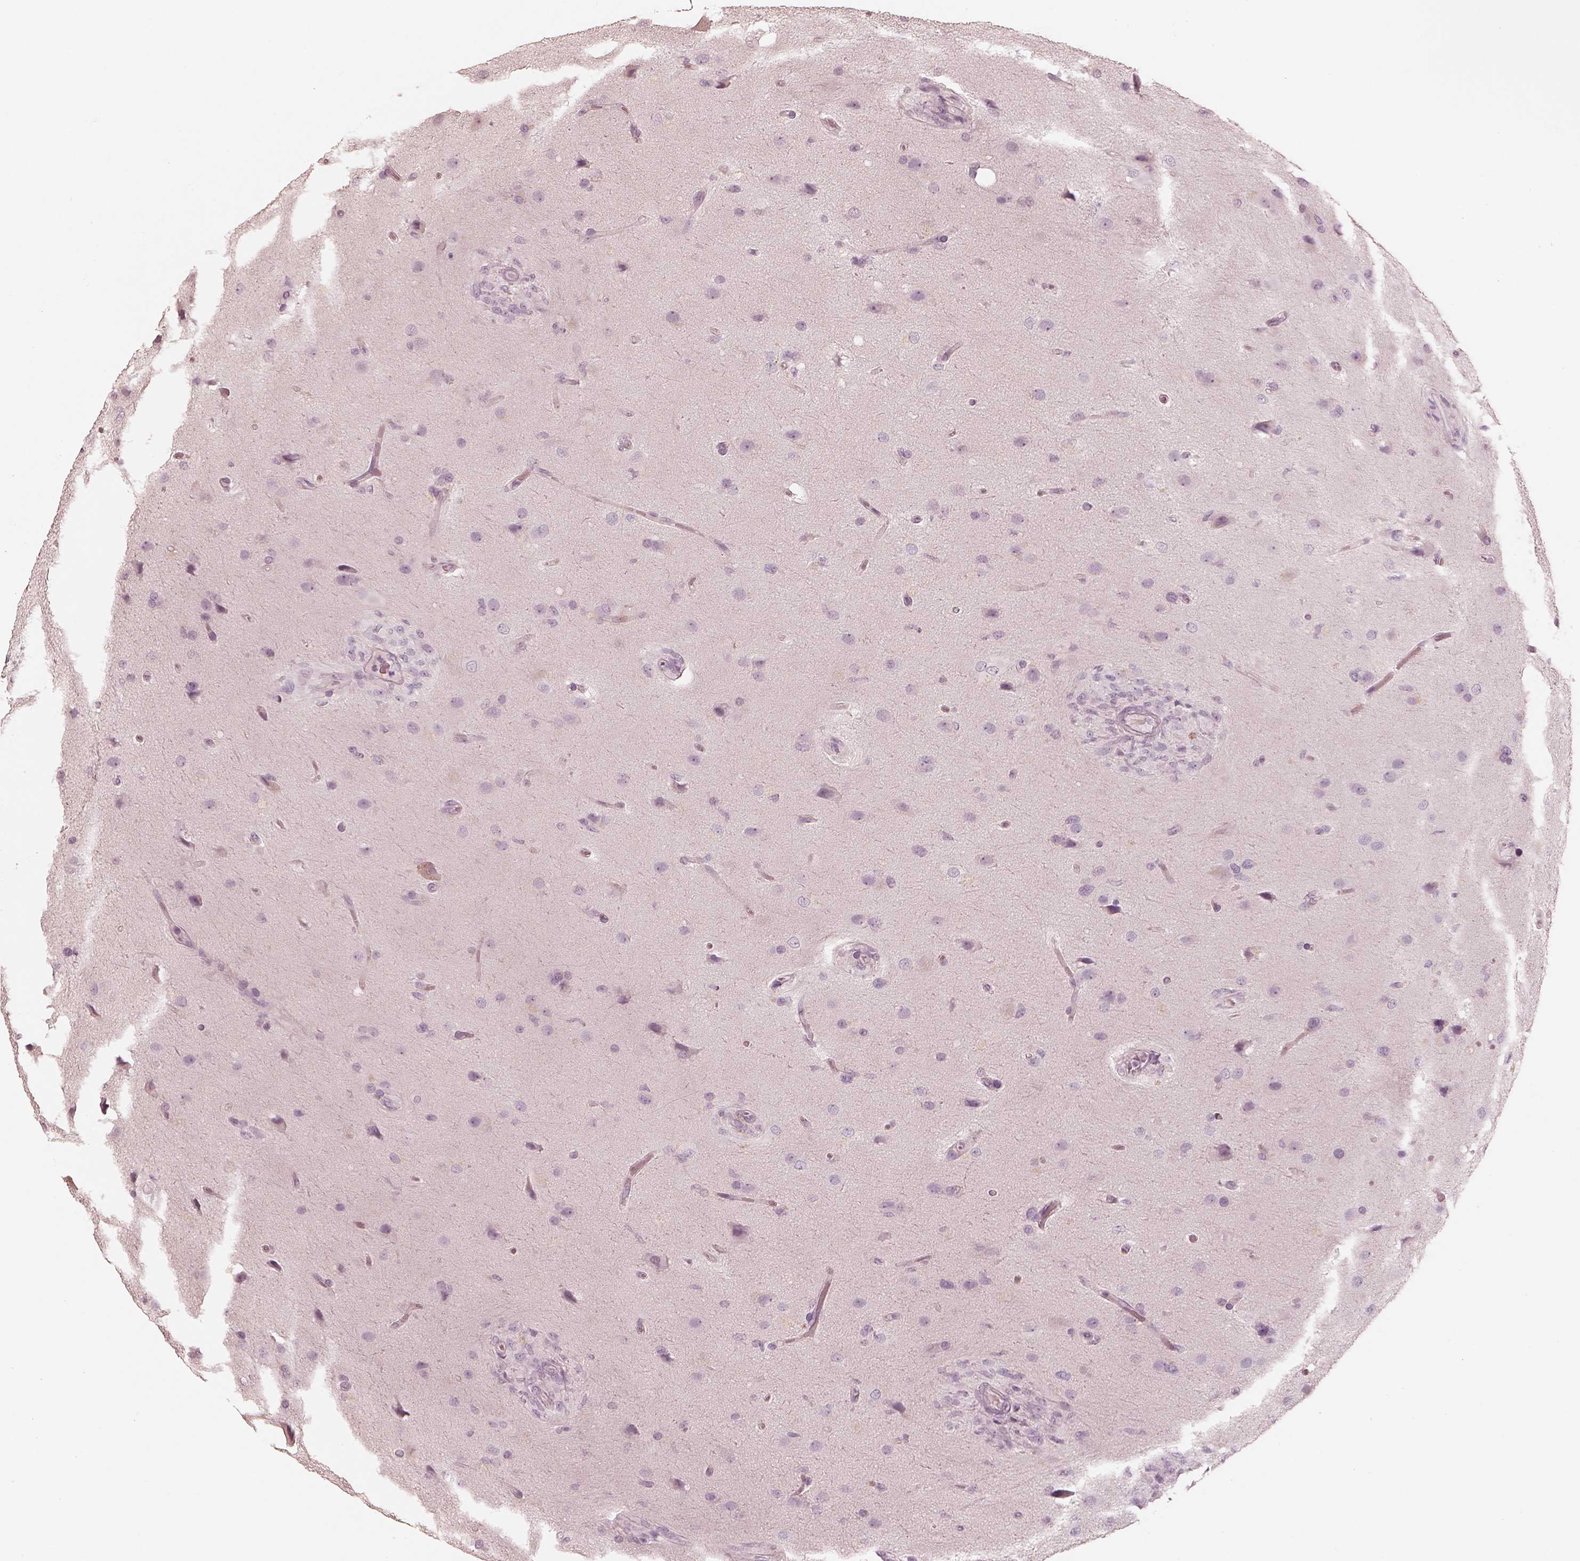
{"staining": {"intensity": "negative", "quantity": "none", "location": "none"}, "tissue": "glioma", "cell_type": "Tumor cells", "image_type": "cancer", "snomed": [{"axis": "morphology", "description": "Glioma, malignant, High grade"}, {"axis": "topography", "description": "Brain"}], "caption": "Malignant glioma (high-grade) was stained to show a protein in brown. There is no significant positivity in tumor cells.", "gene": "CALR3", "patient": {"sex": "male", "age": 68}}